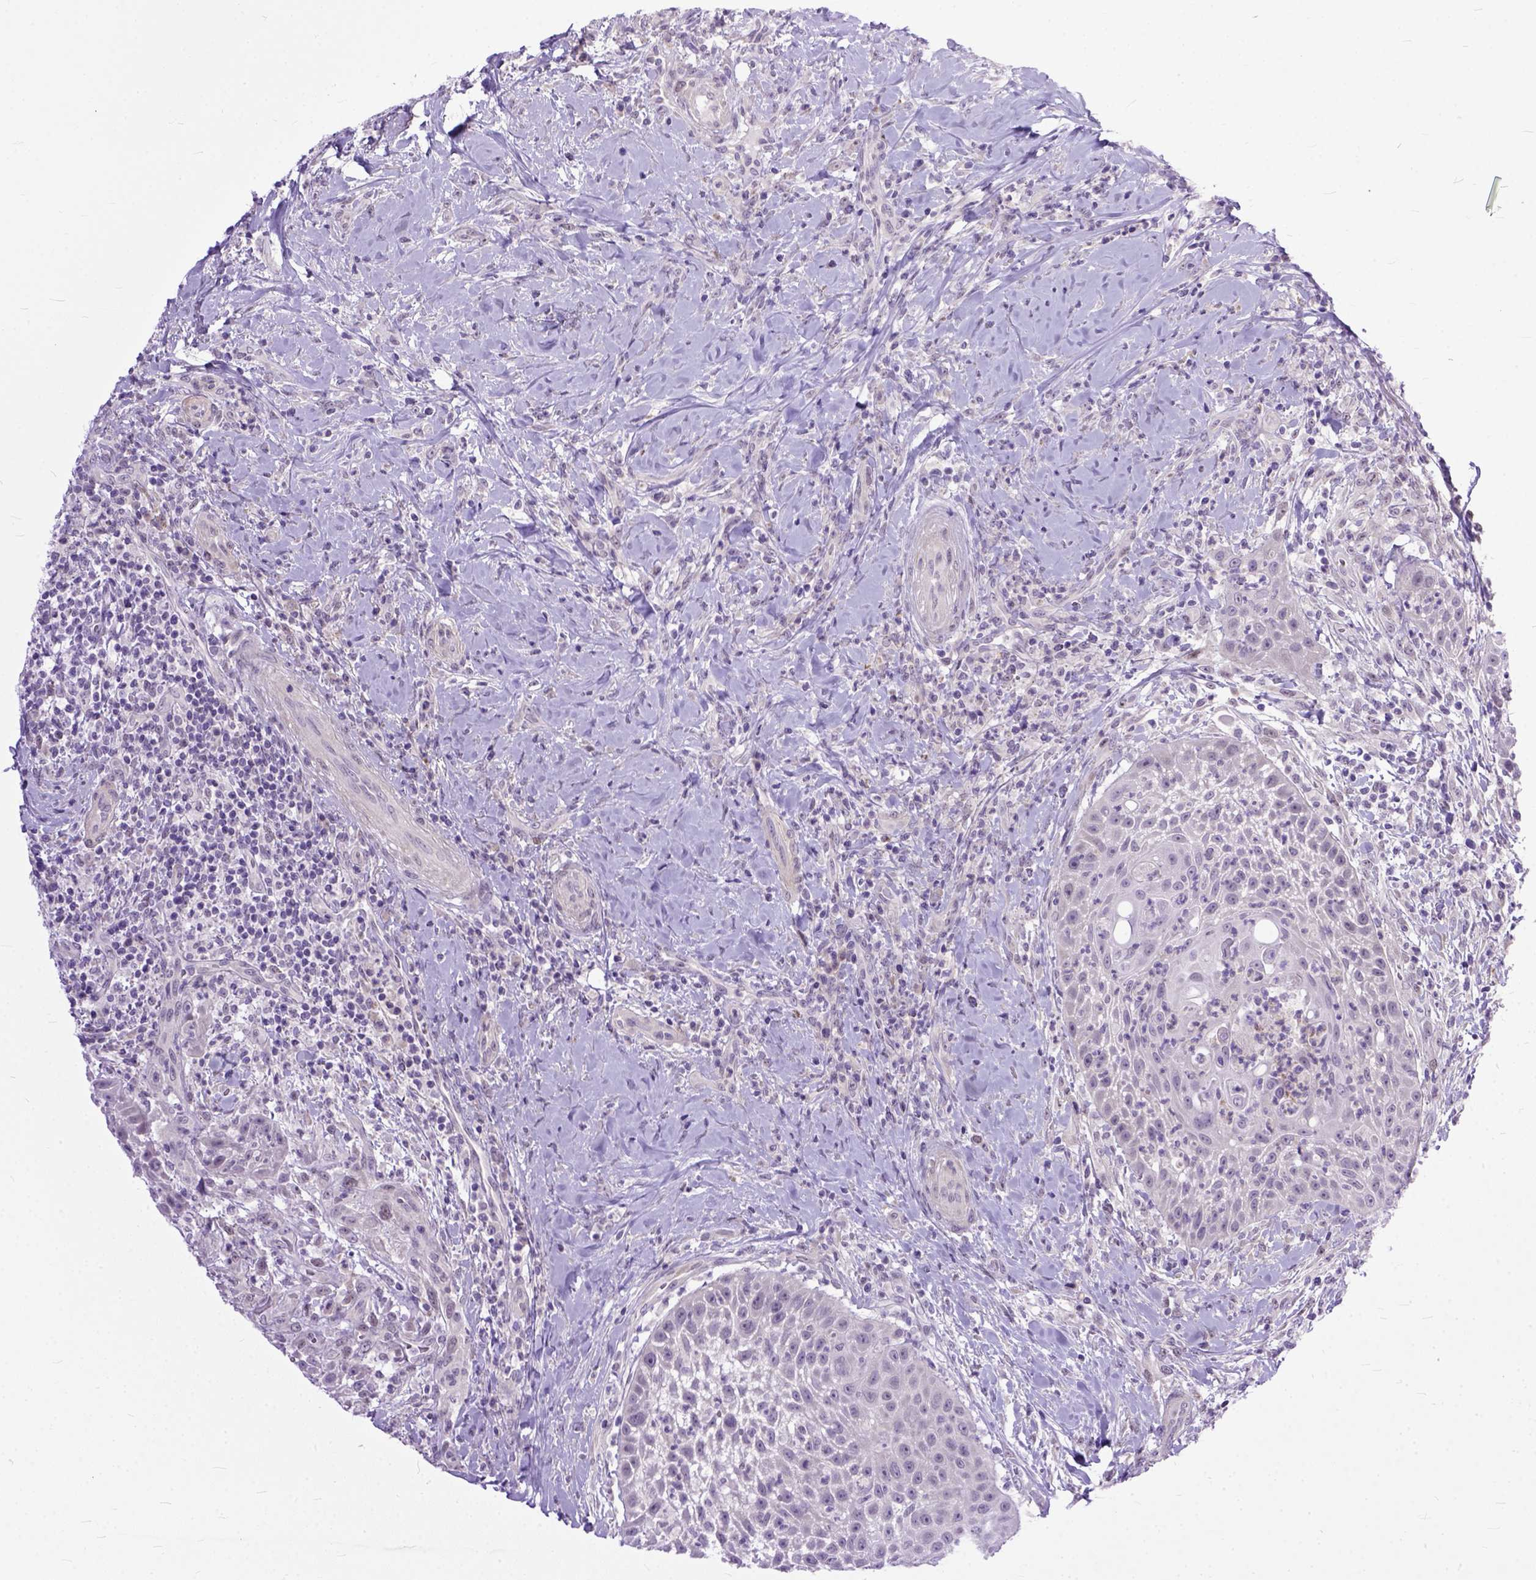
{"staining": {"intensity": "negative", "quantity": "none", "location": "none"}, "tissue": "head and neck cancer", "cell_type": "Tumor cells", "image_type": "cancer", "snomed": [{"axis": "morphology", "description": "Squamous cell carcinoma, NOS"}, {"axis": "topography", "description": "Head-Neck"}], "caption": "There is no significant positivity in tumor cells of head and neck cancer (squamous cell carcinoma).", "gene": "TCEAL7", "patient": {"sex": "male", "age": 69}}